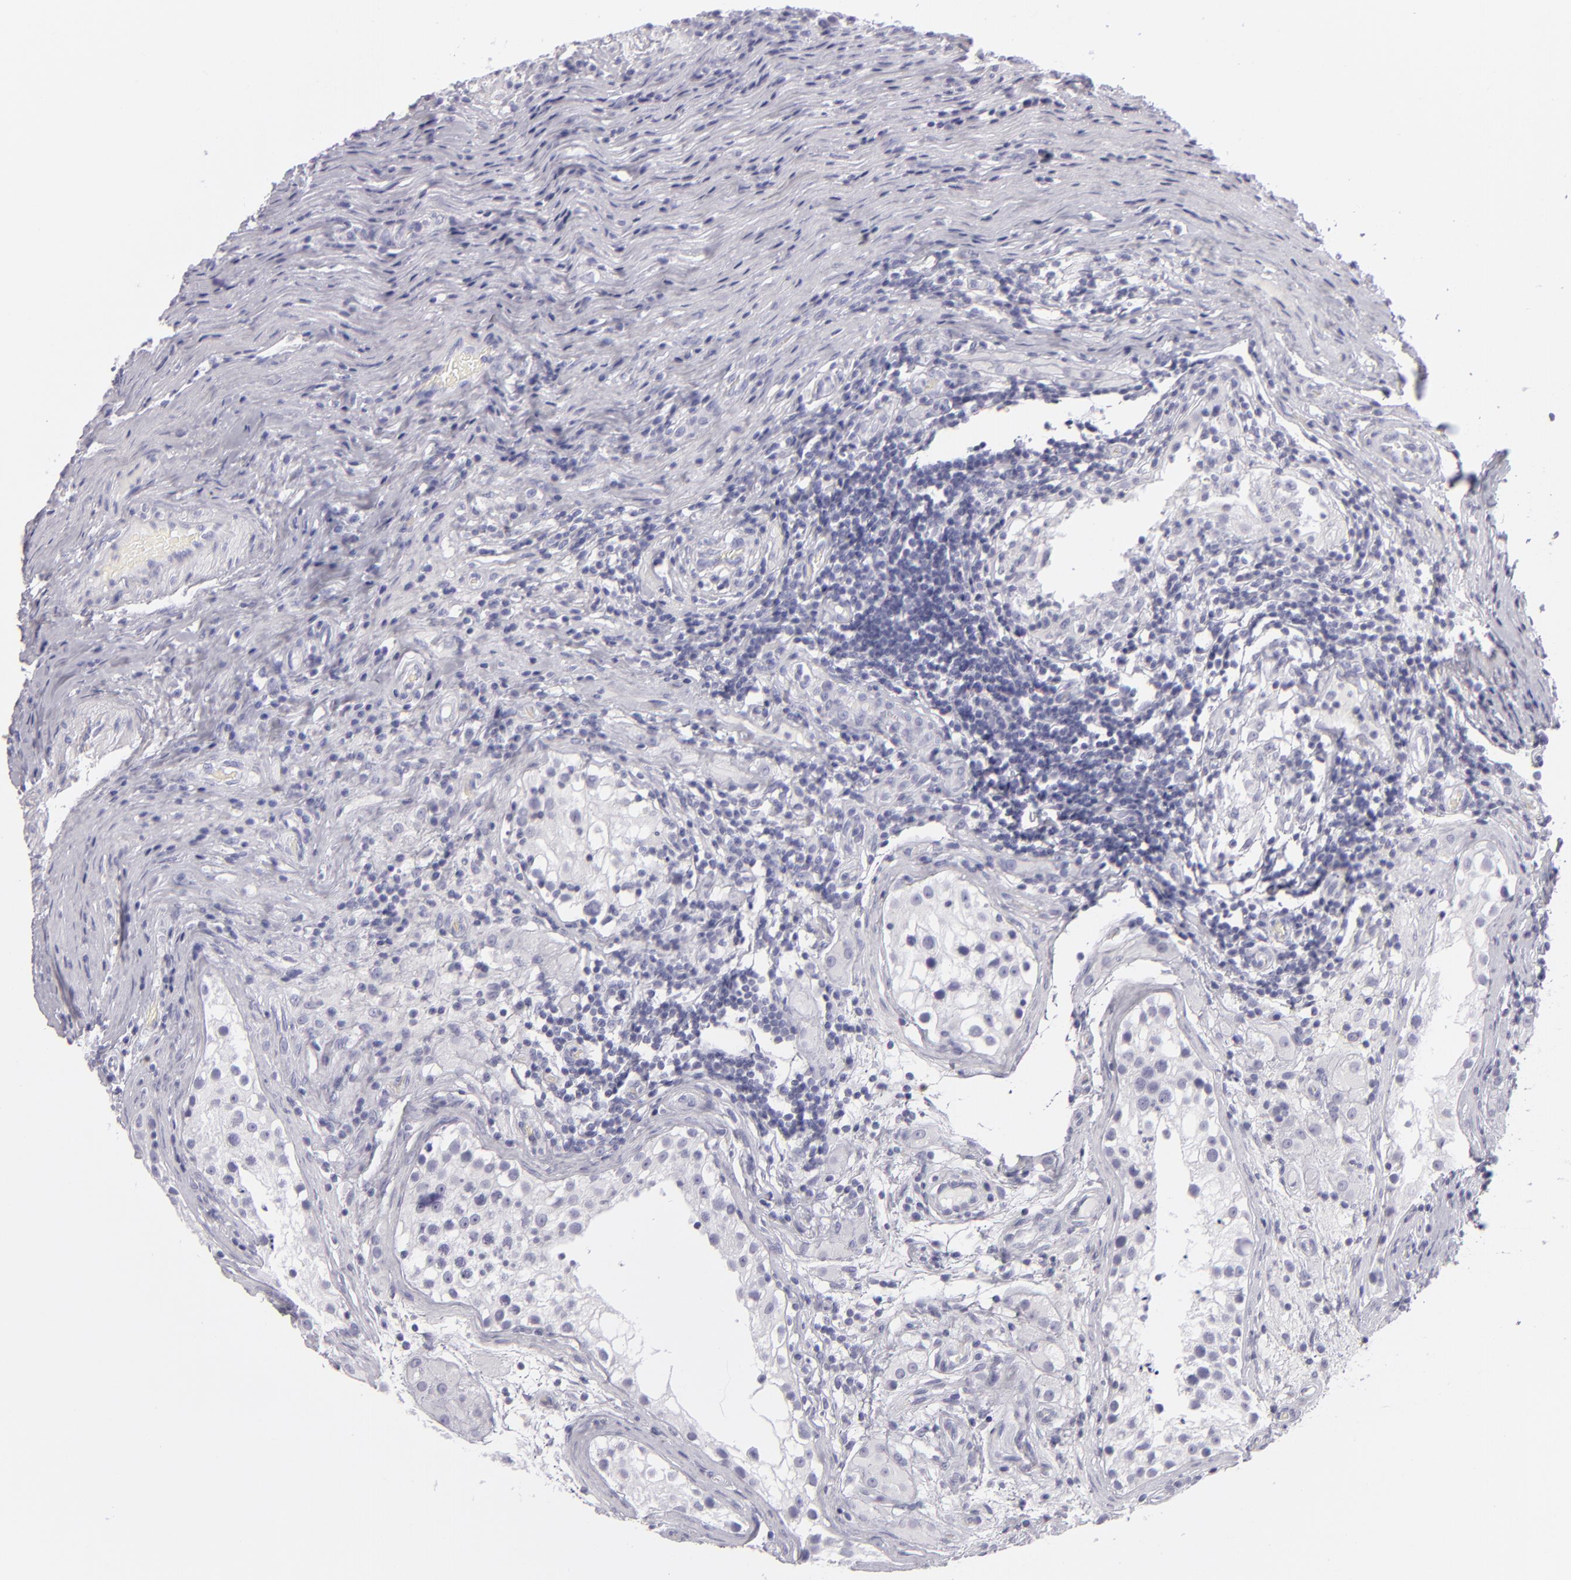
{"staining": {"intensity": "negative", "quantity": "none", "location": "none"}, "tissue": "testis cancer", "cell_type": "Tumor cells", "image_type": "cancer", "snomed": [{"axis": "morphology", "description": "Seminoma, NOS"}, {"axis": "topography", "description": "Testis"}], "caption": "Testis cancer was stained to show a protein in brown. There is no significant expression in tumor cells.", "gene": "VIL1", "patient": {"sex": "male", "age": 34}}